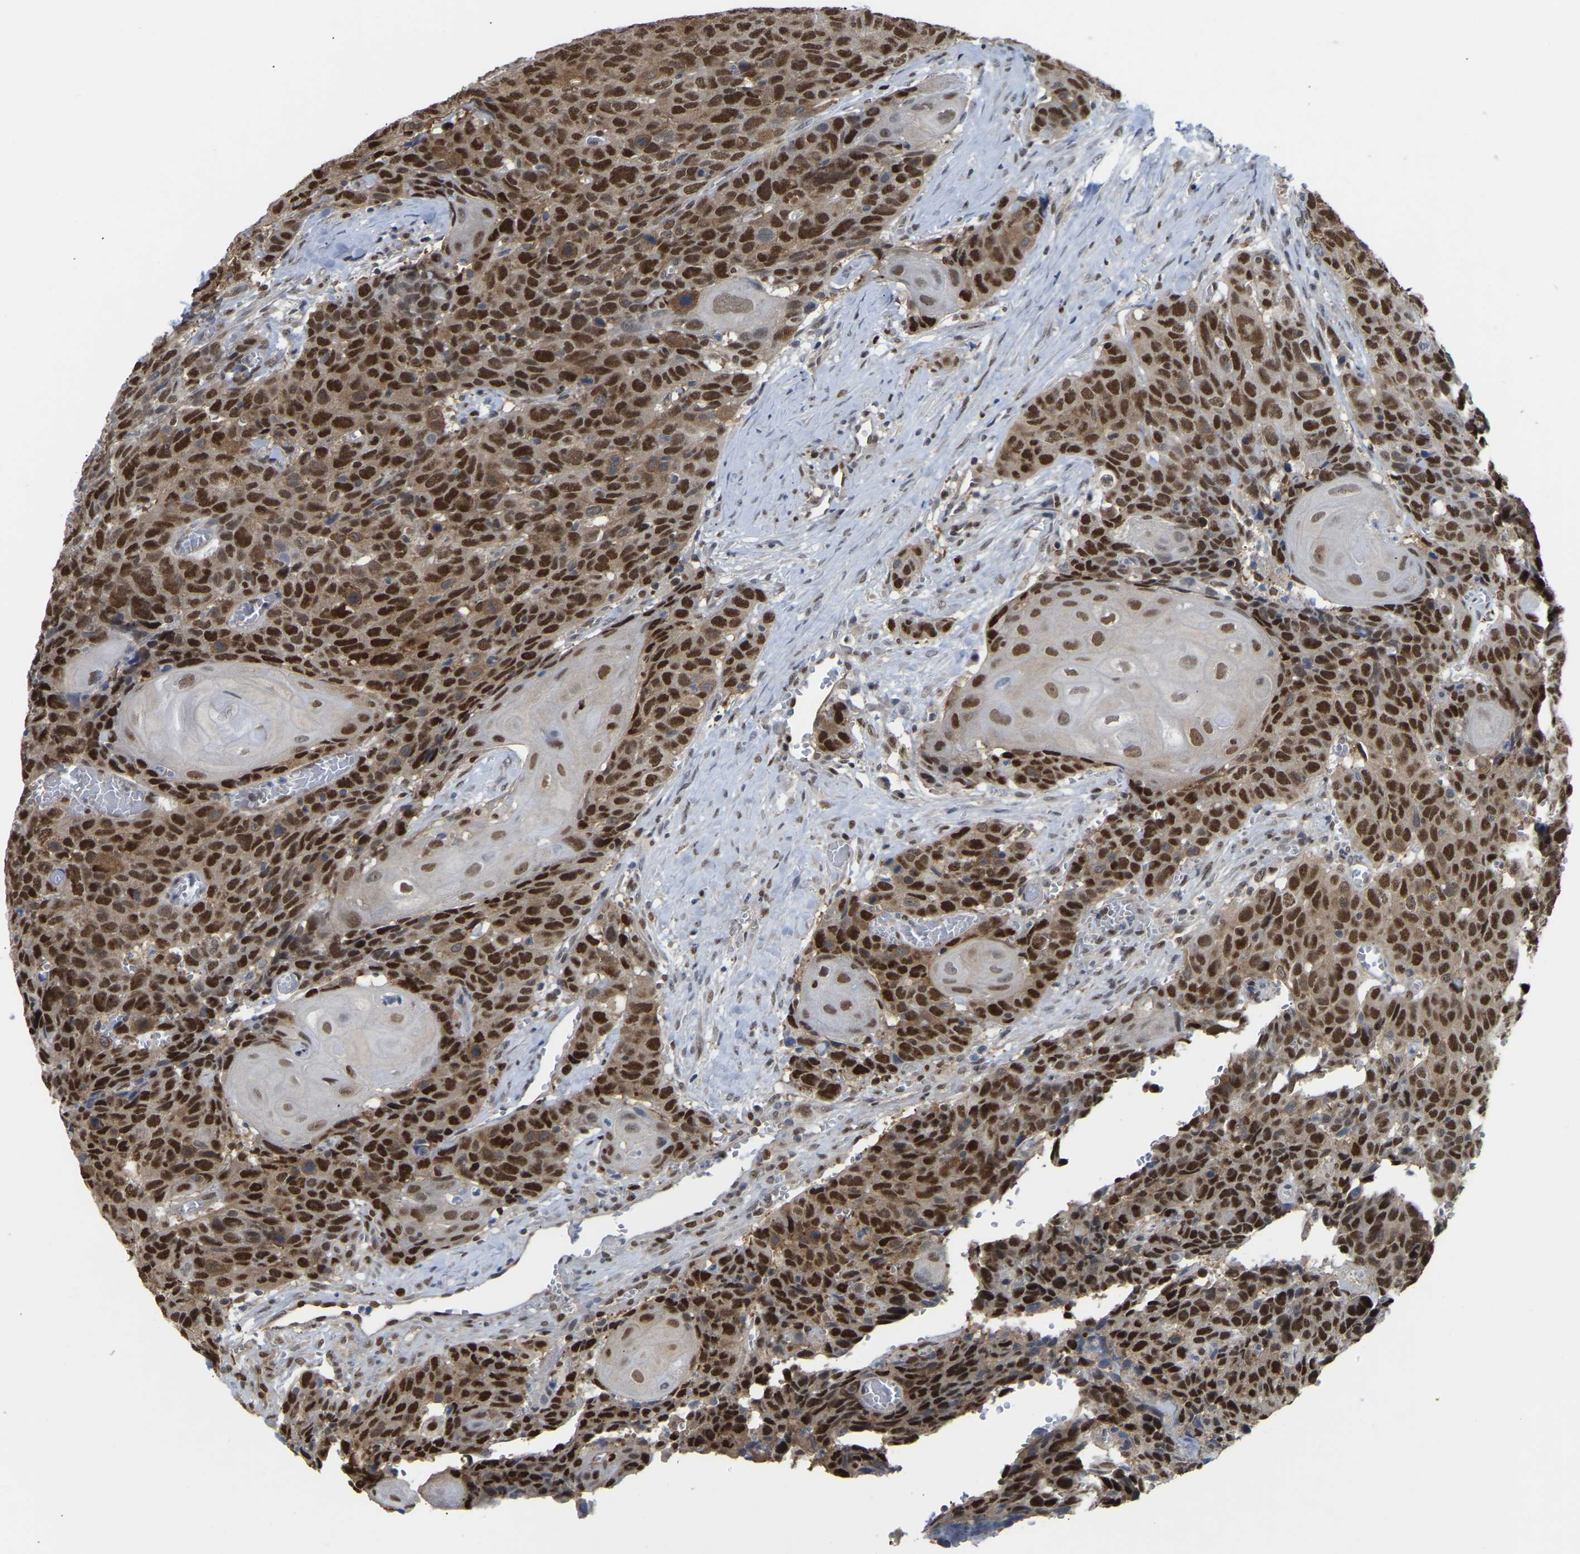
{"staining": {"intensity": "strong", "quantity": ">75%", "location": "cytoplasmic/membranous,nuclear"}, "tissue": "head and neck cancer", "cell_type": "Tumor cells", "image_type": "cancer", "snomed": [{"axis": "morphology", "description": "Squamous cell carcinoma, NOS"}, {"axis": "topography", "description": "Head-Neck"}], "caption": "A brown stain shows strong cytoplasmic/membranous and nuclear positivity of a protein in head and neck cancer (squamous cell carcinoma) tumor cells.", "gene": "KLRG2", "patient": {"sex": "male", "age": 66}}